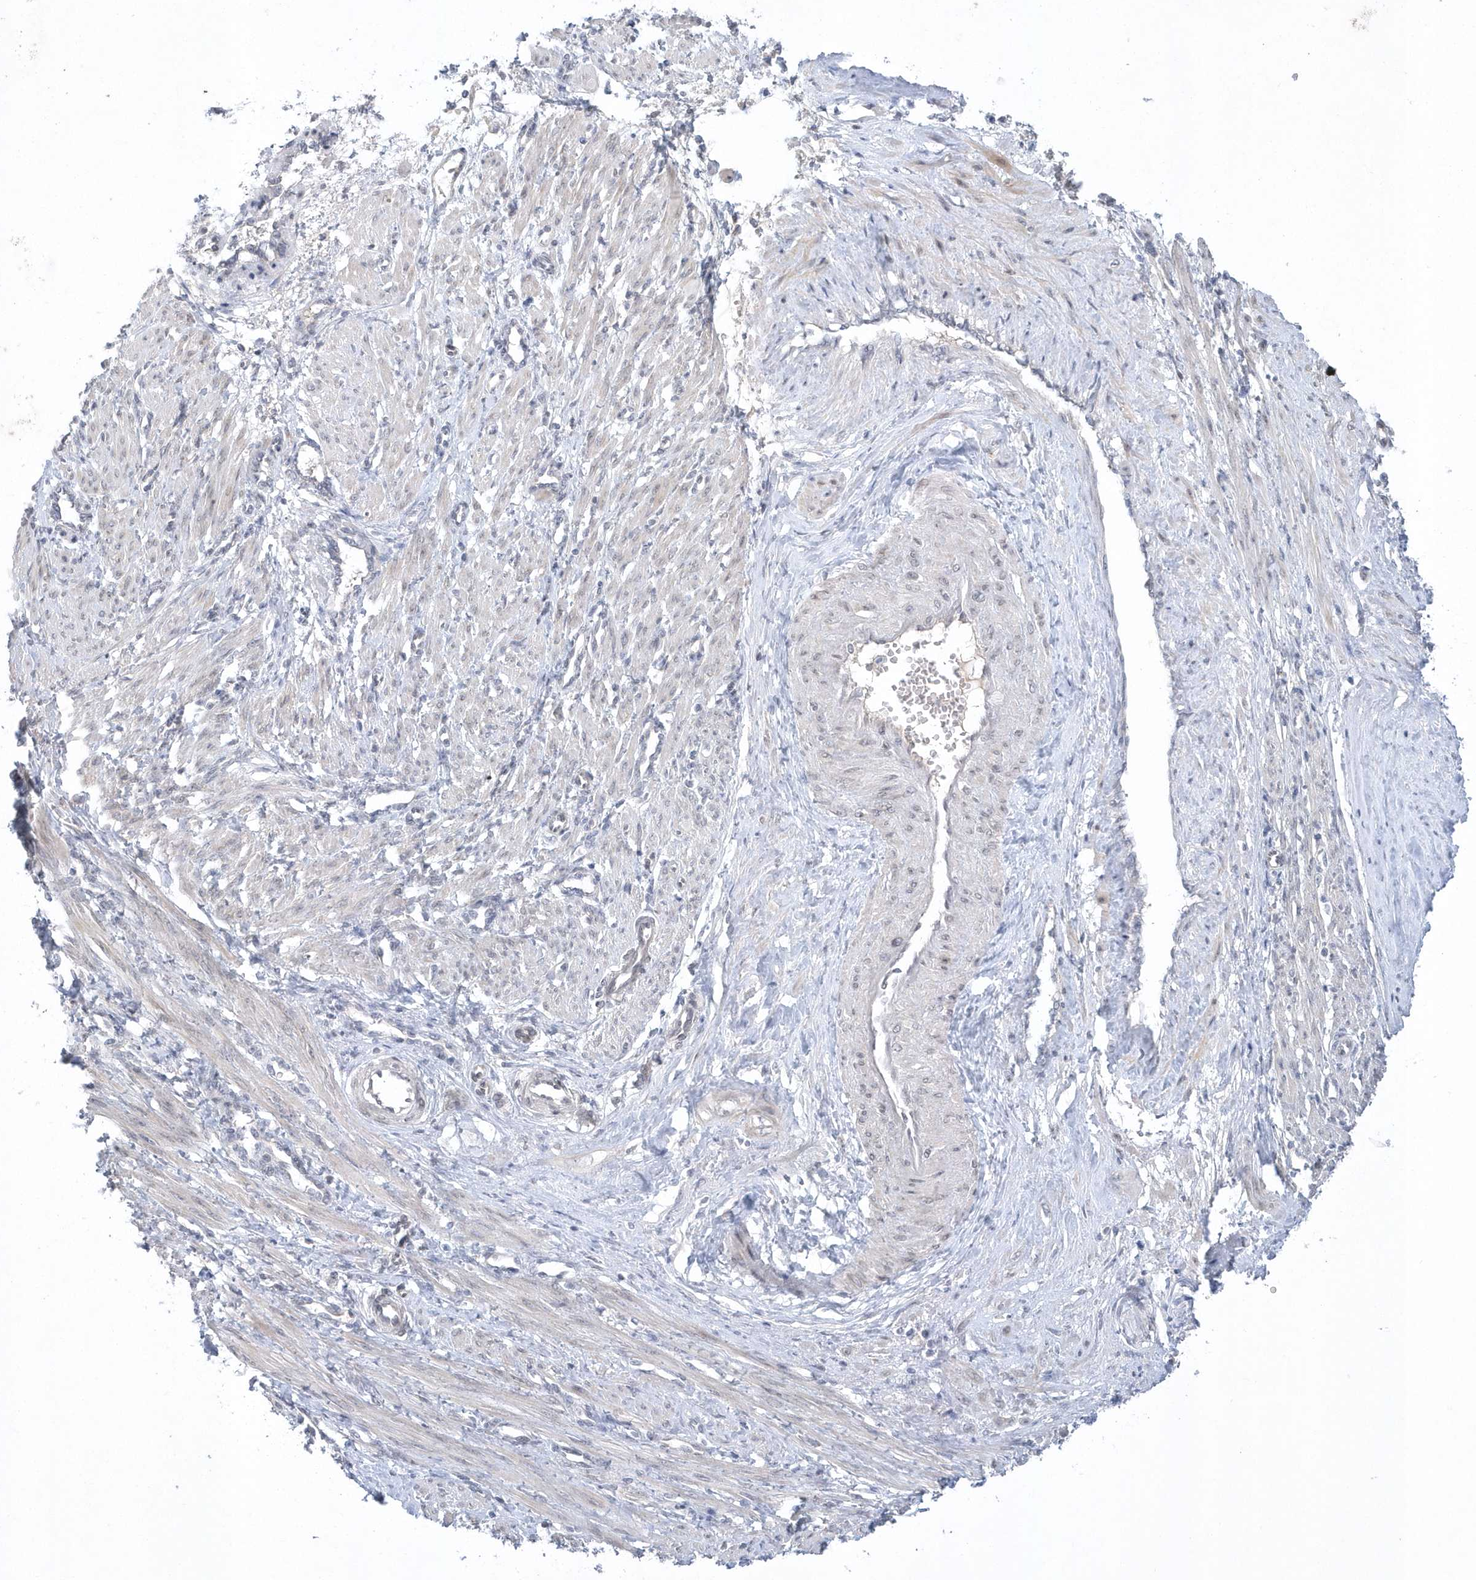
{"staining": {"intensity": "negative", "quantity": "none", "location": "none"}, "tissue": "smooth muscle", "cell_type": "Smooth muscle cells", "image_type": "normal", "snomed": [{"axis": "morphology", "description": "Normal tissue, NOS"}, {"axis": "topography", "description": "Endometrium"}], "caption": "An image of smooth muscle stained for a protein shows no brown staining in smooth muscle cells.", "gene": "ZC3H12D", "patient": {"sex": "female", "age": 33}}